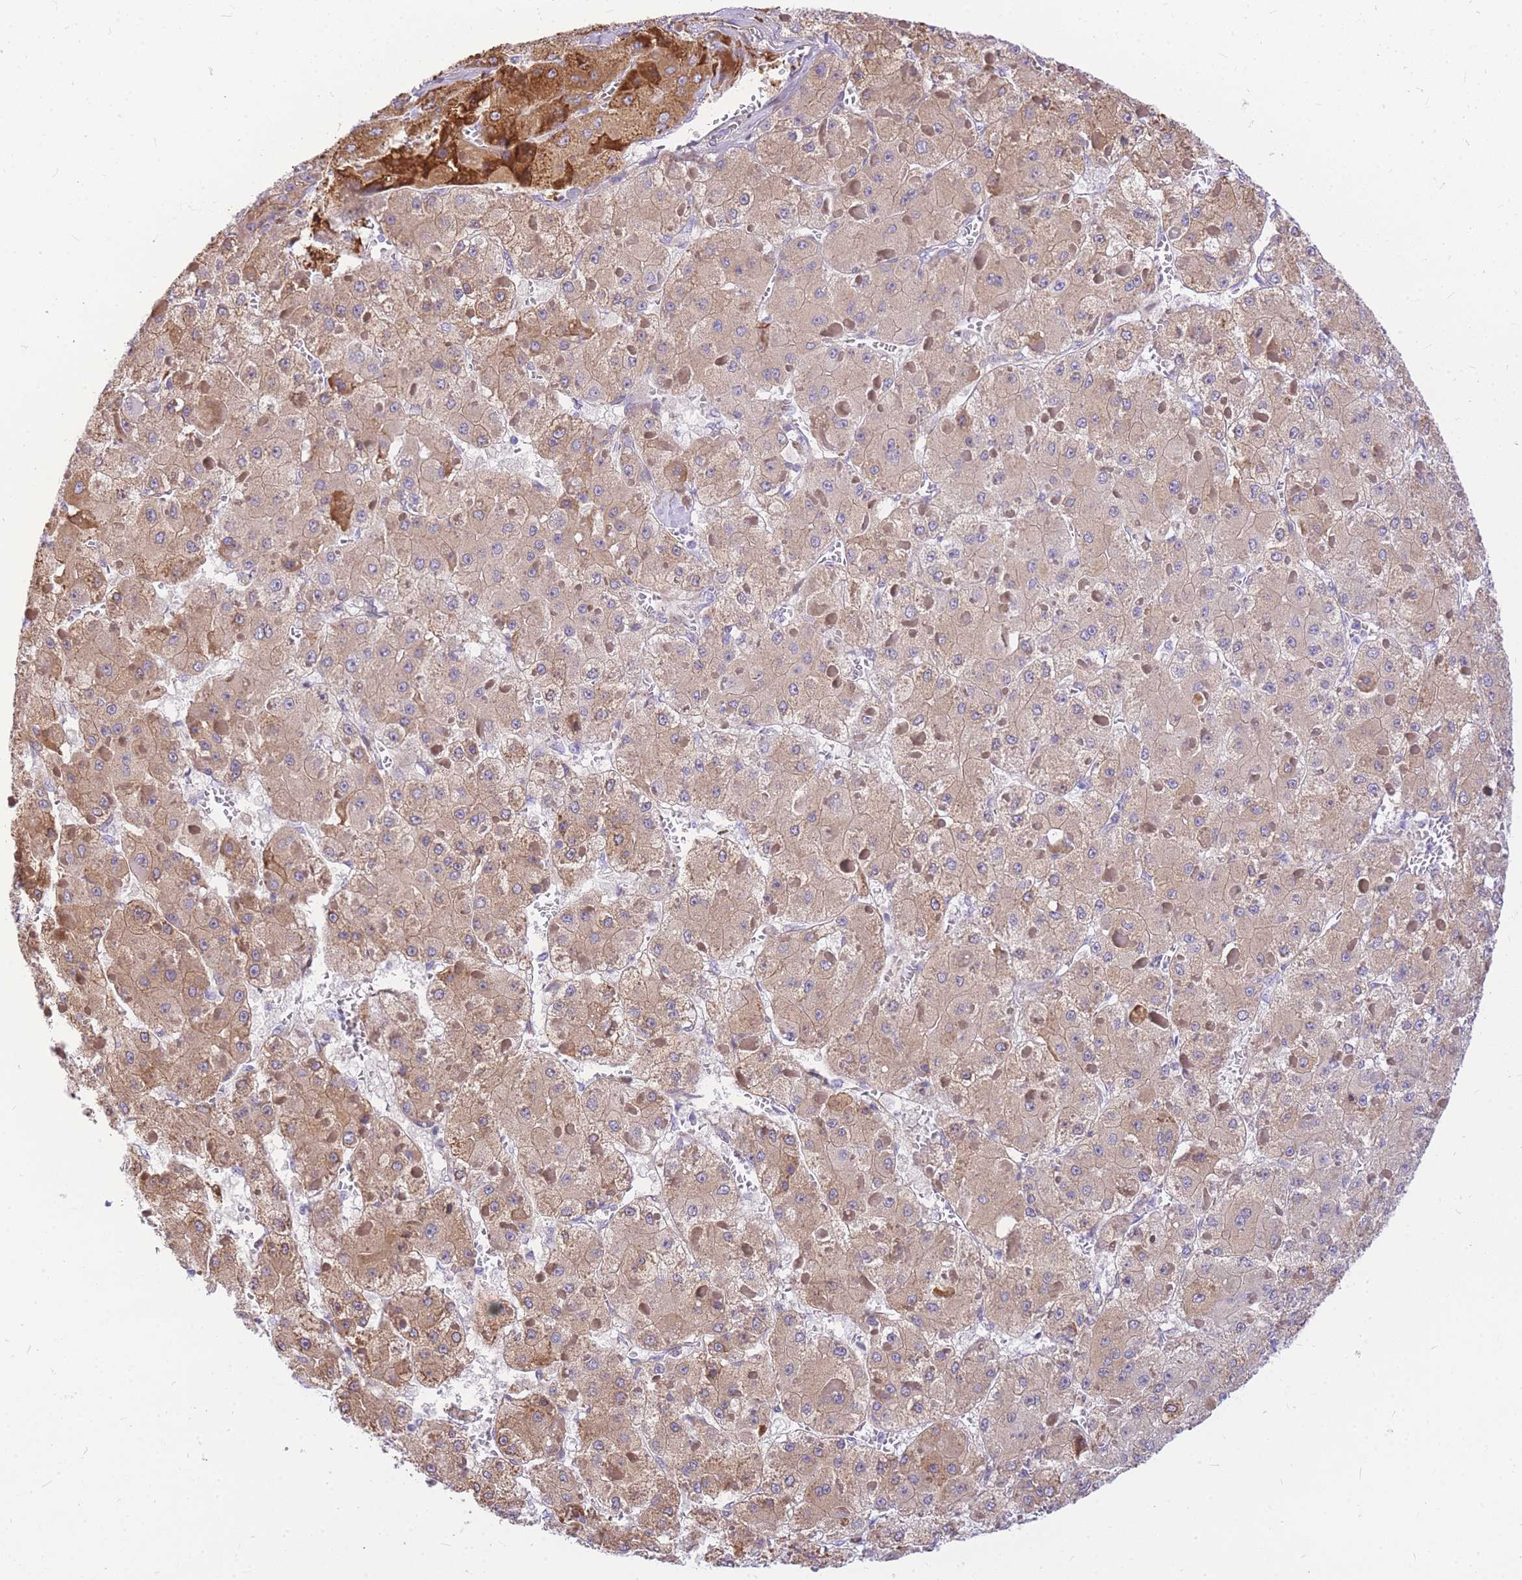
{"staining": {"intensity": "moderate", "quantity": ">75%", "location": "cytoplasmic/membranous"}, "tissue": "liver cancer", "cell_type": "Tumor cells", "image_type": "cancer", "snomed": [{"axis": "morphology", "description": "Carcinoma, Hepatocellular, NOS"}, {"axis": "topography", "description": "Liver"}], "caption": "Hepatocellular carcinoma (liver) was stained to show a protein in brown. There is medium levels of moderate cytoplasmic/membranous positivity in approximately >75% of tumor cells.", "gene": "S100PBP", "patient": {"sex": "female", "age": 73}}